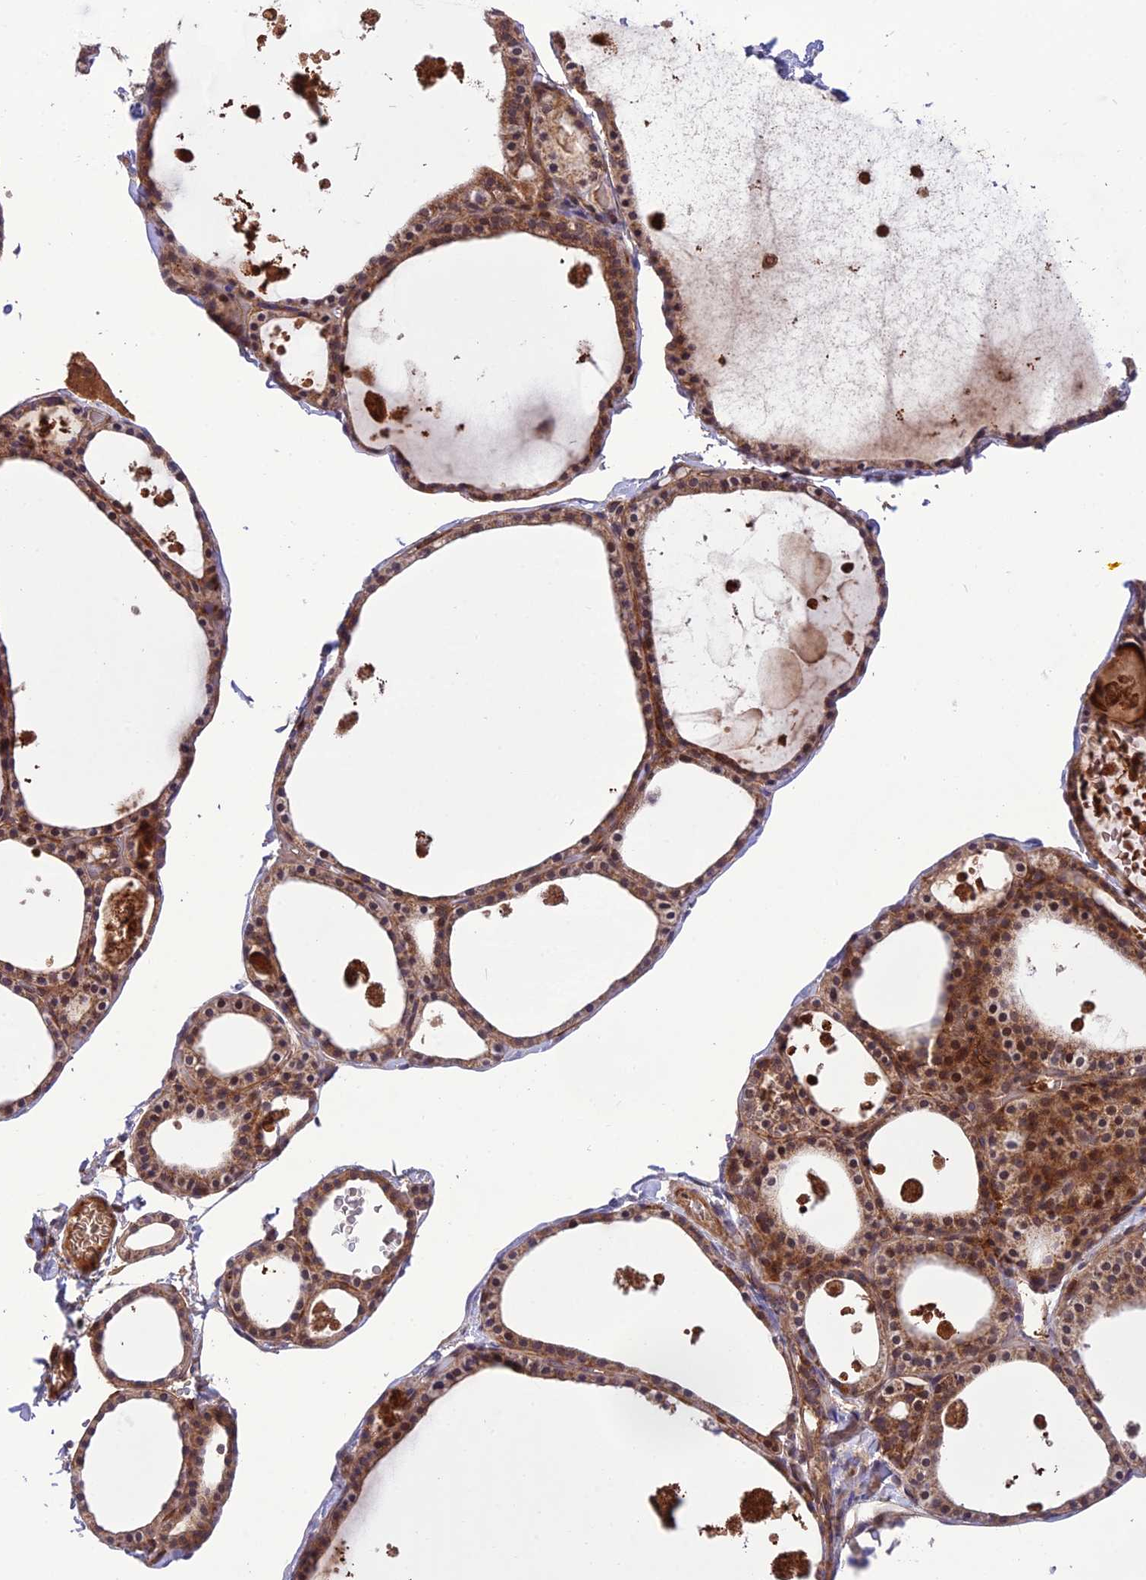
{"staining": {"intensity": "moderate", "quantity": ">75%", "location": "cytoplasmic/membranous"}, "tissue": "thyroid gland", "cell_type": "Glandular cells", "image_type": "normal", "snomed": [{"axis": "morphology", "description": "Normal tissue, NOS"}, {"axis": "topography", "description": "Thyroid gland"}], "caption": "Thyroid gland was stained to show a protein in brown. There is medium levels of moderate cytoplasmic/membranous expression in approximately >75% of glandular cells. (DAB (3,3'-diaminobenzidine) = brown stain, brightfield microscopy at high magnification).", "gene": "NDUFC1", "patient": {"sex": "male", "age": 56}}